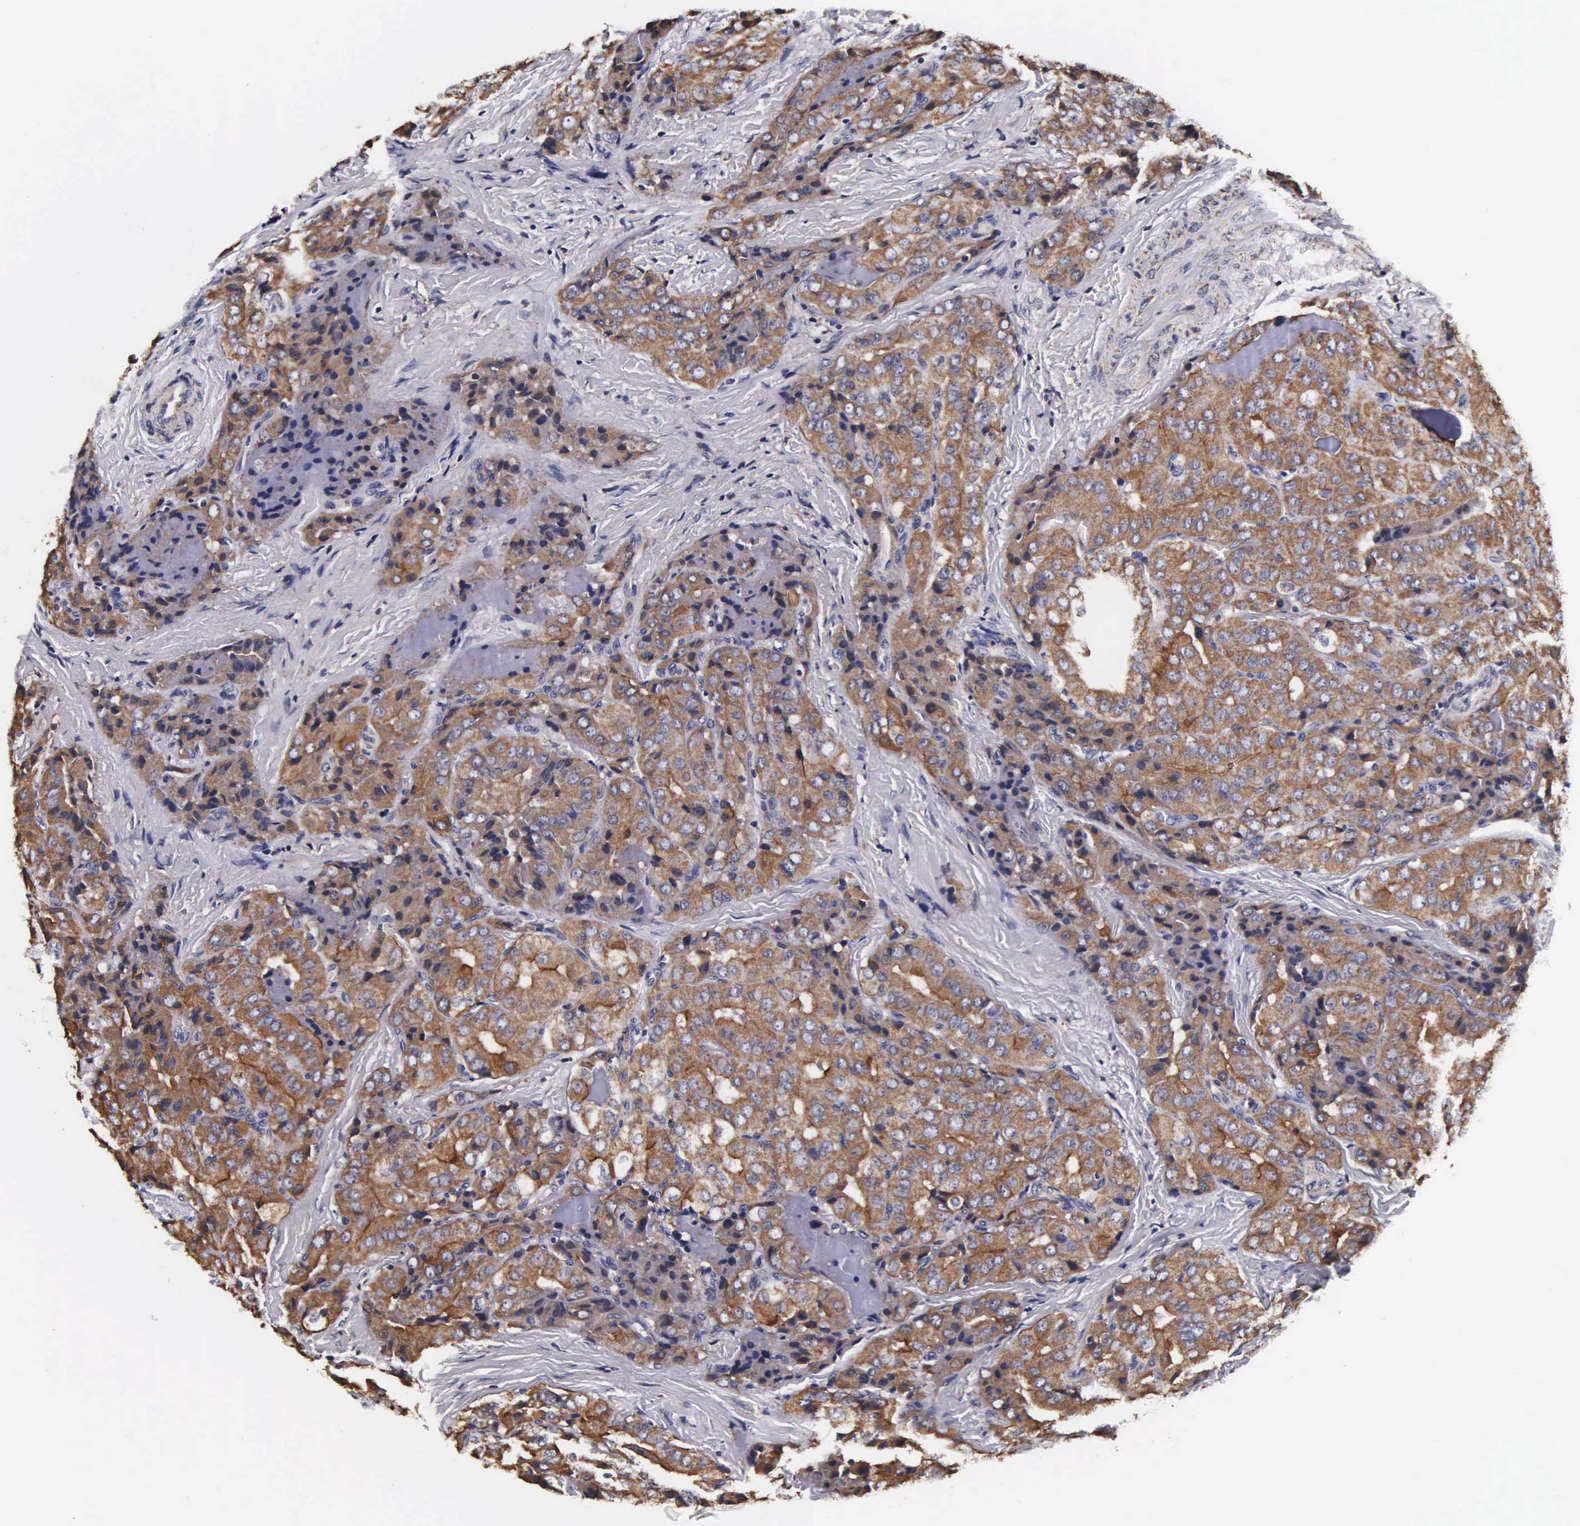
{"staining": {"intensity": "moderate", "quantity": ">75%", "location": "cytoplasmic/membranous"}, "tissue": "thyroid cancer", "cell_type": "Tumor cells", "image_type": "cancer", "snomed": [{"axis": "morphology", "description": "Papillary adenocarcinoma, NOS"}, {"axis": "topography", "description": "Thyroid gland"}], "caption": "Thyroid cancer stained for a protein exhibits moderate cytoplasmic/membranous positivity in tumor cells.", "gene": "PSMA3", "patient": {"sex": "female", "age": 71}}